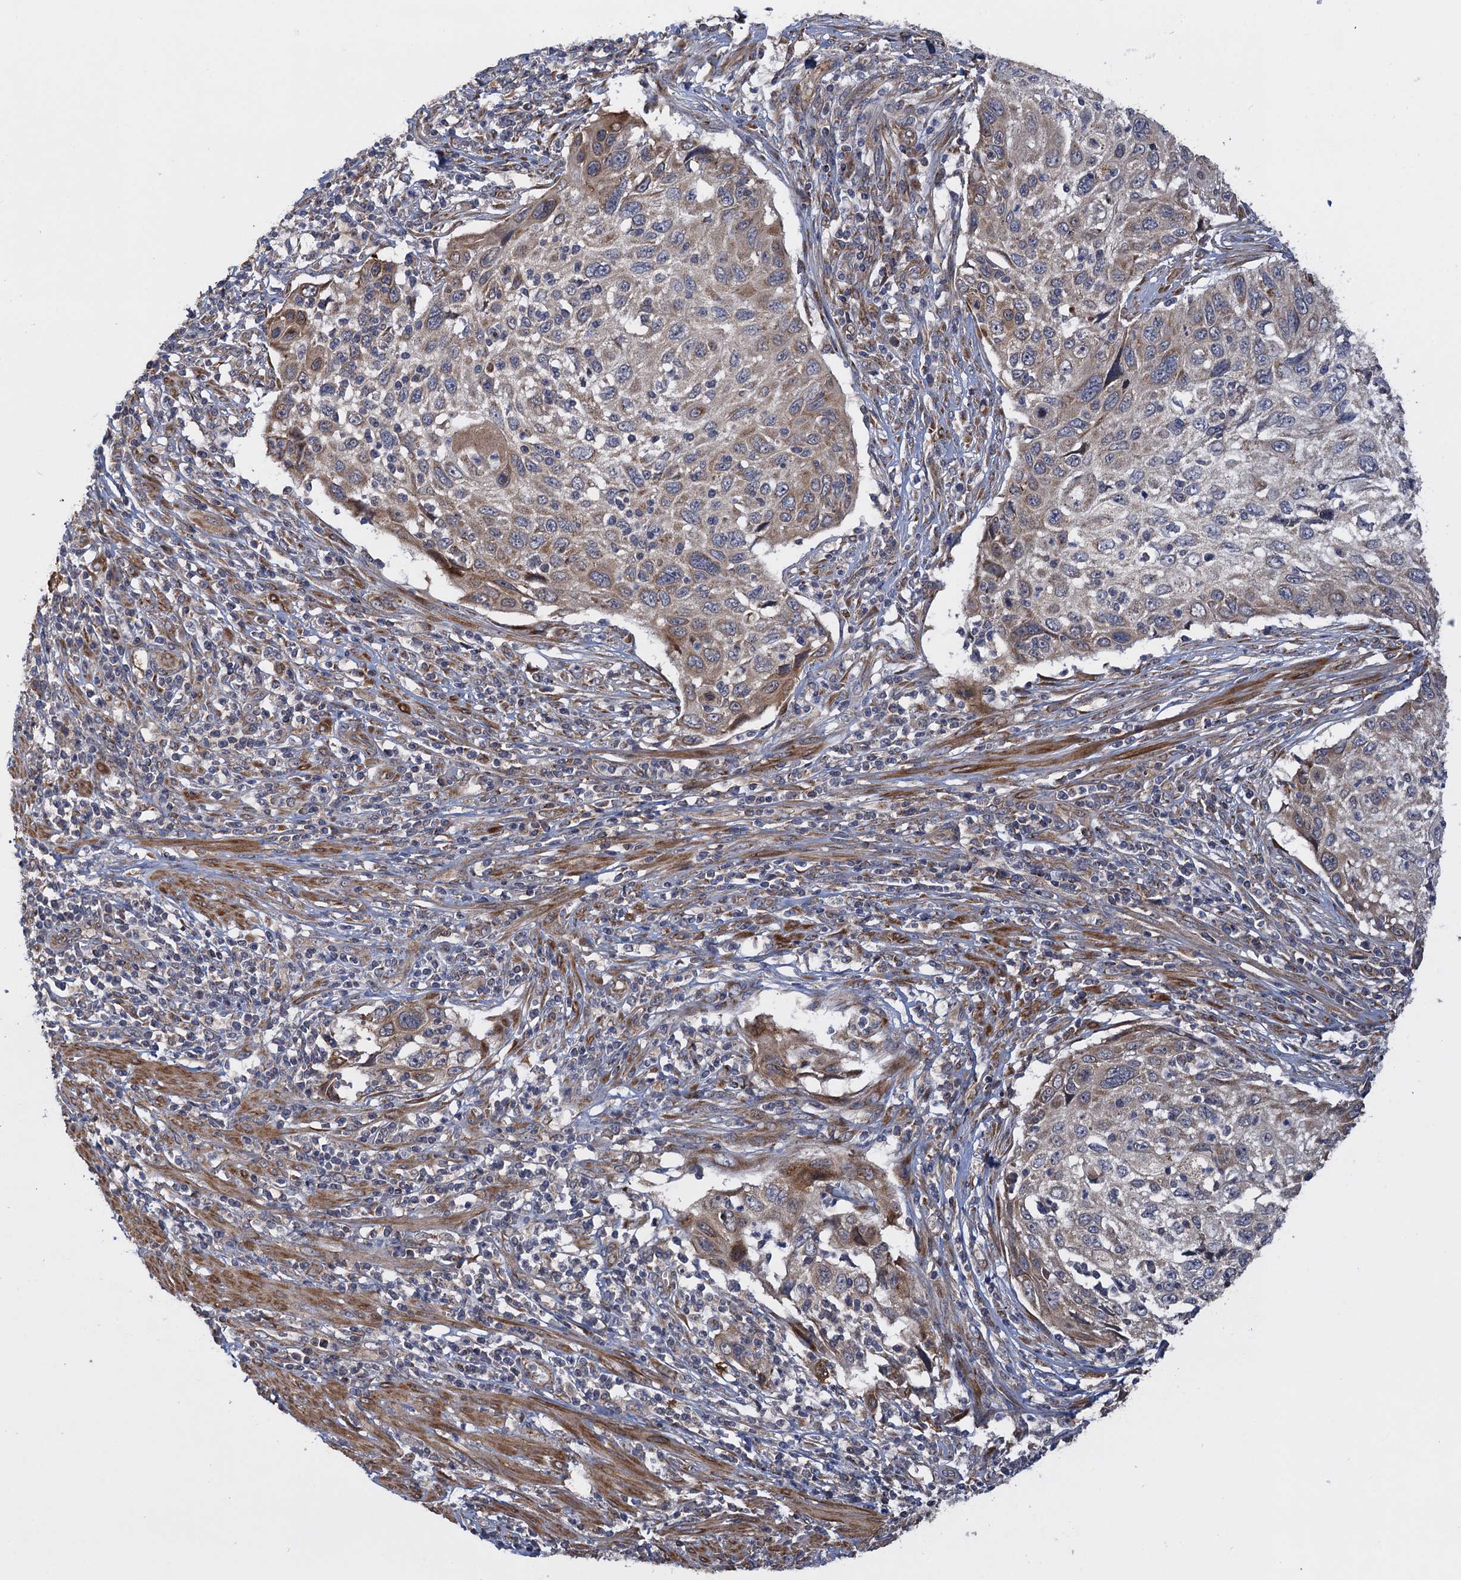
{"staining": {"intensity": "moderate", "quantity": "<25%", "location": "cytoplasmic/membranous,nuclear"}, "tissue": "cervical cancer", "cell_type": "Tumor cells", "image_type": "cancer", "snomed": [{"axis": "morphology", "description": "Squamous cell carcinoma, NOS"}, {"axis": "topography", "description": "Cervix"}], "caption": "About <25% of tumor cells in human squamous cell carcinoma (cervical) display moderate cytoplasmic/membranous and nuclear protein expression as visualized by brown immunohistochemical staining.", "gene": "HAUS1", "patient": {"sex": "female", "age": 70}}